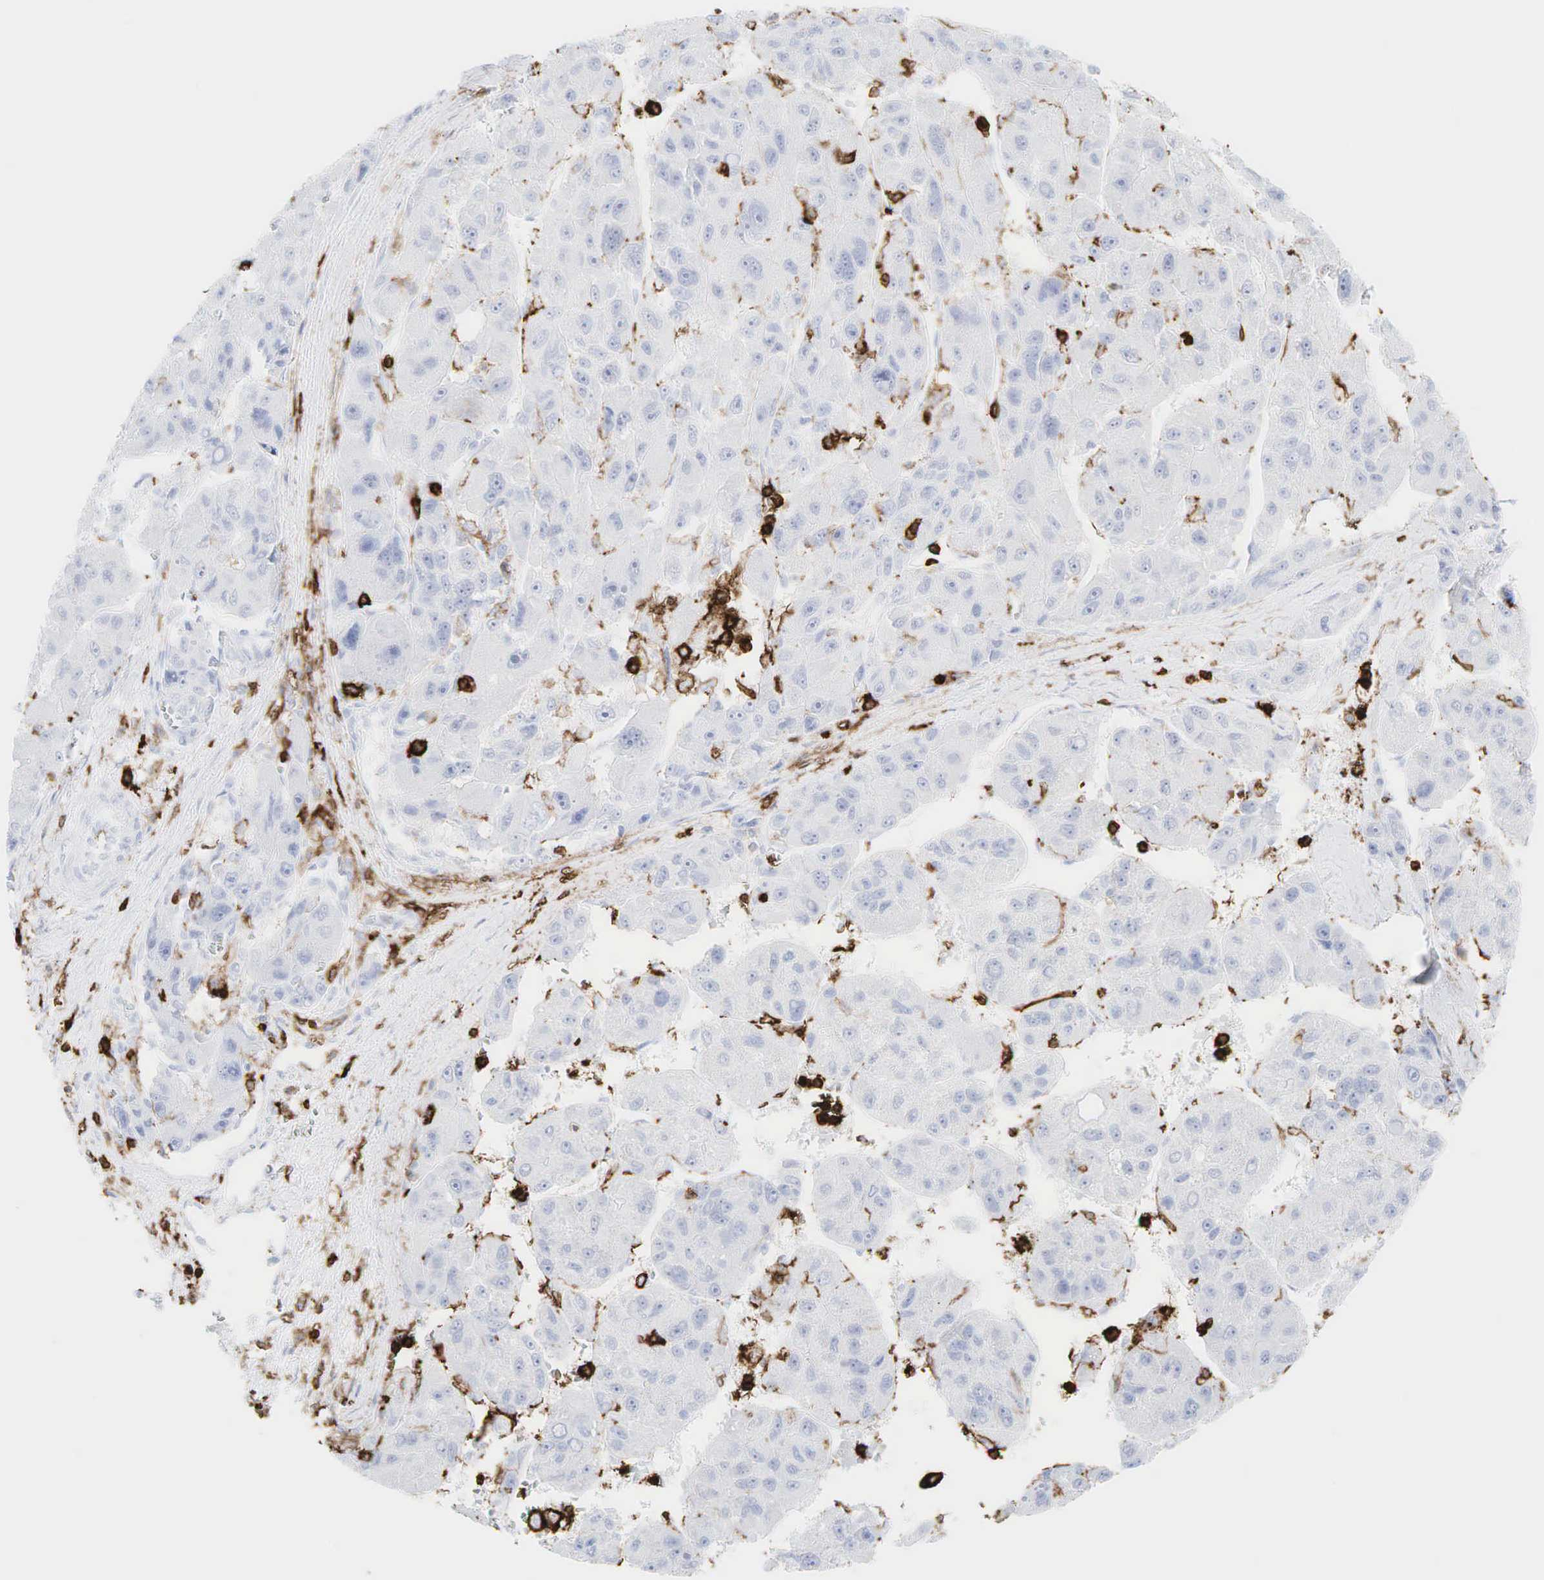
{"staining": {"intensity": "negative", "quantity": "none", "location": "none"}, "tissue": "liver cancer", "cell_type": "Tumor cells", "image_type": "cancer", "snomed": [{"axis": "morphology", "description": "Carcinoma, Hepatocellular, NOS"}, {"axis": "topography", "description": "Liver"}], "caption": "Hepatocellular carcinoma (liver) was stained to show a protein in brown. There is no significant staining in tumor cells. Brightfield microscopy of immunohistochemistry stained with DAB (brown) and hematoxylin (blue), captured at high magnification.", "gene": "PTPRC", "patient": {"sex": "male", "age": 64}}